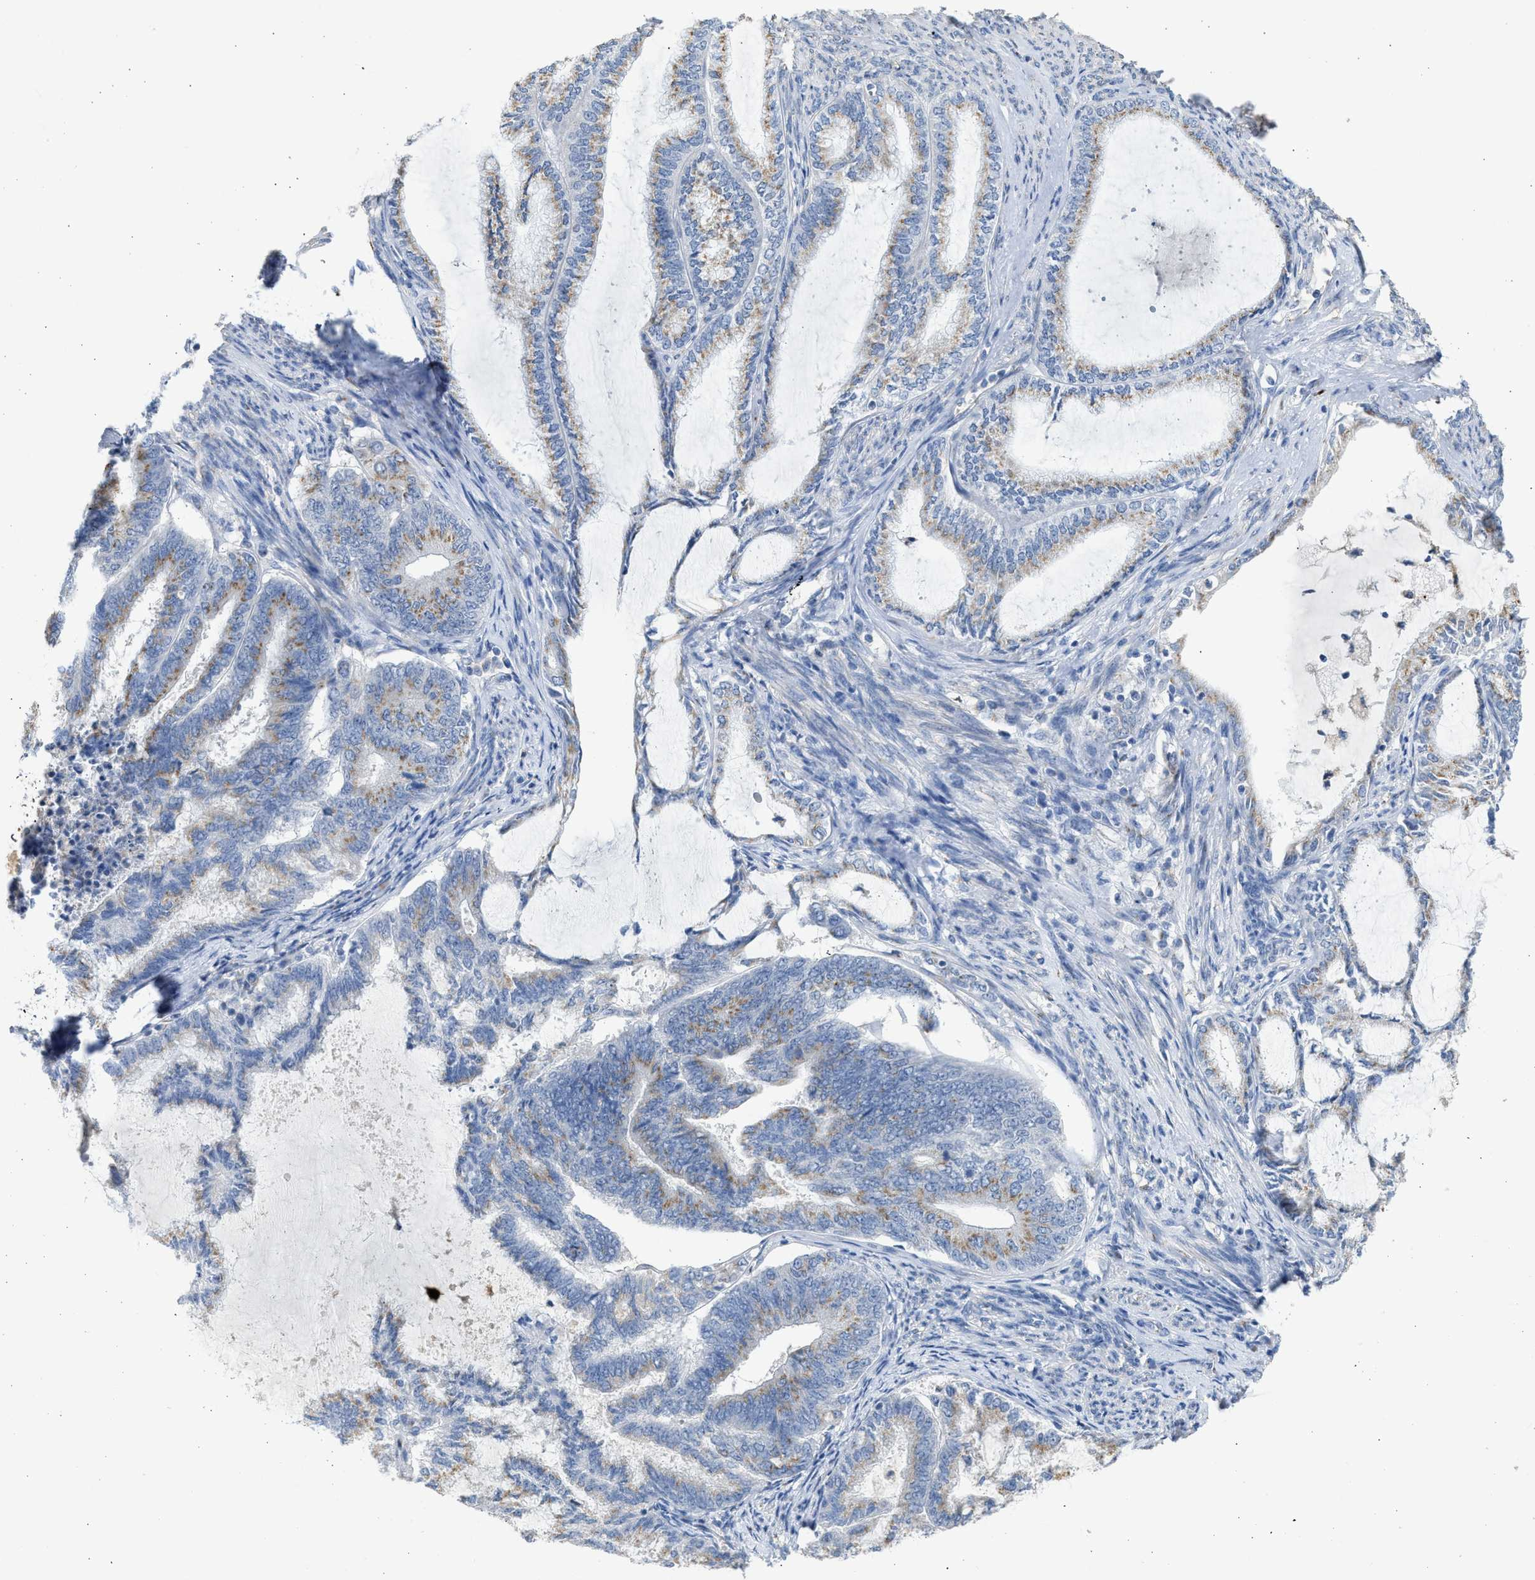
{"staining": {"intensity": "moderate", "quantity": "25%-75%", "location": "cytoplasmic/membranous"}, "tissue": "endometrial cancer", "cell_type": "Tumor cells", "image_type": "cancer", "snomed": [{"axis": "morphology", "description": "Adenocarcinoma, NOS"}, {"axis": "topography", "description": "Endometrium"}], "caption": "Protein expression analysis of endometrial cancer displays moderate cytoplasmic/membranous staining in approximately 25%-75% of tumor cells.", "gene": "IPO8", "patient": {"sex": "female", "age": 86}}